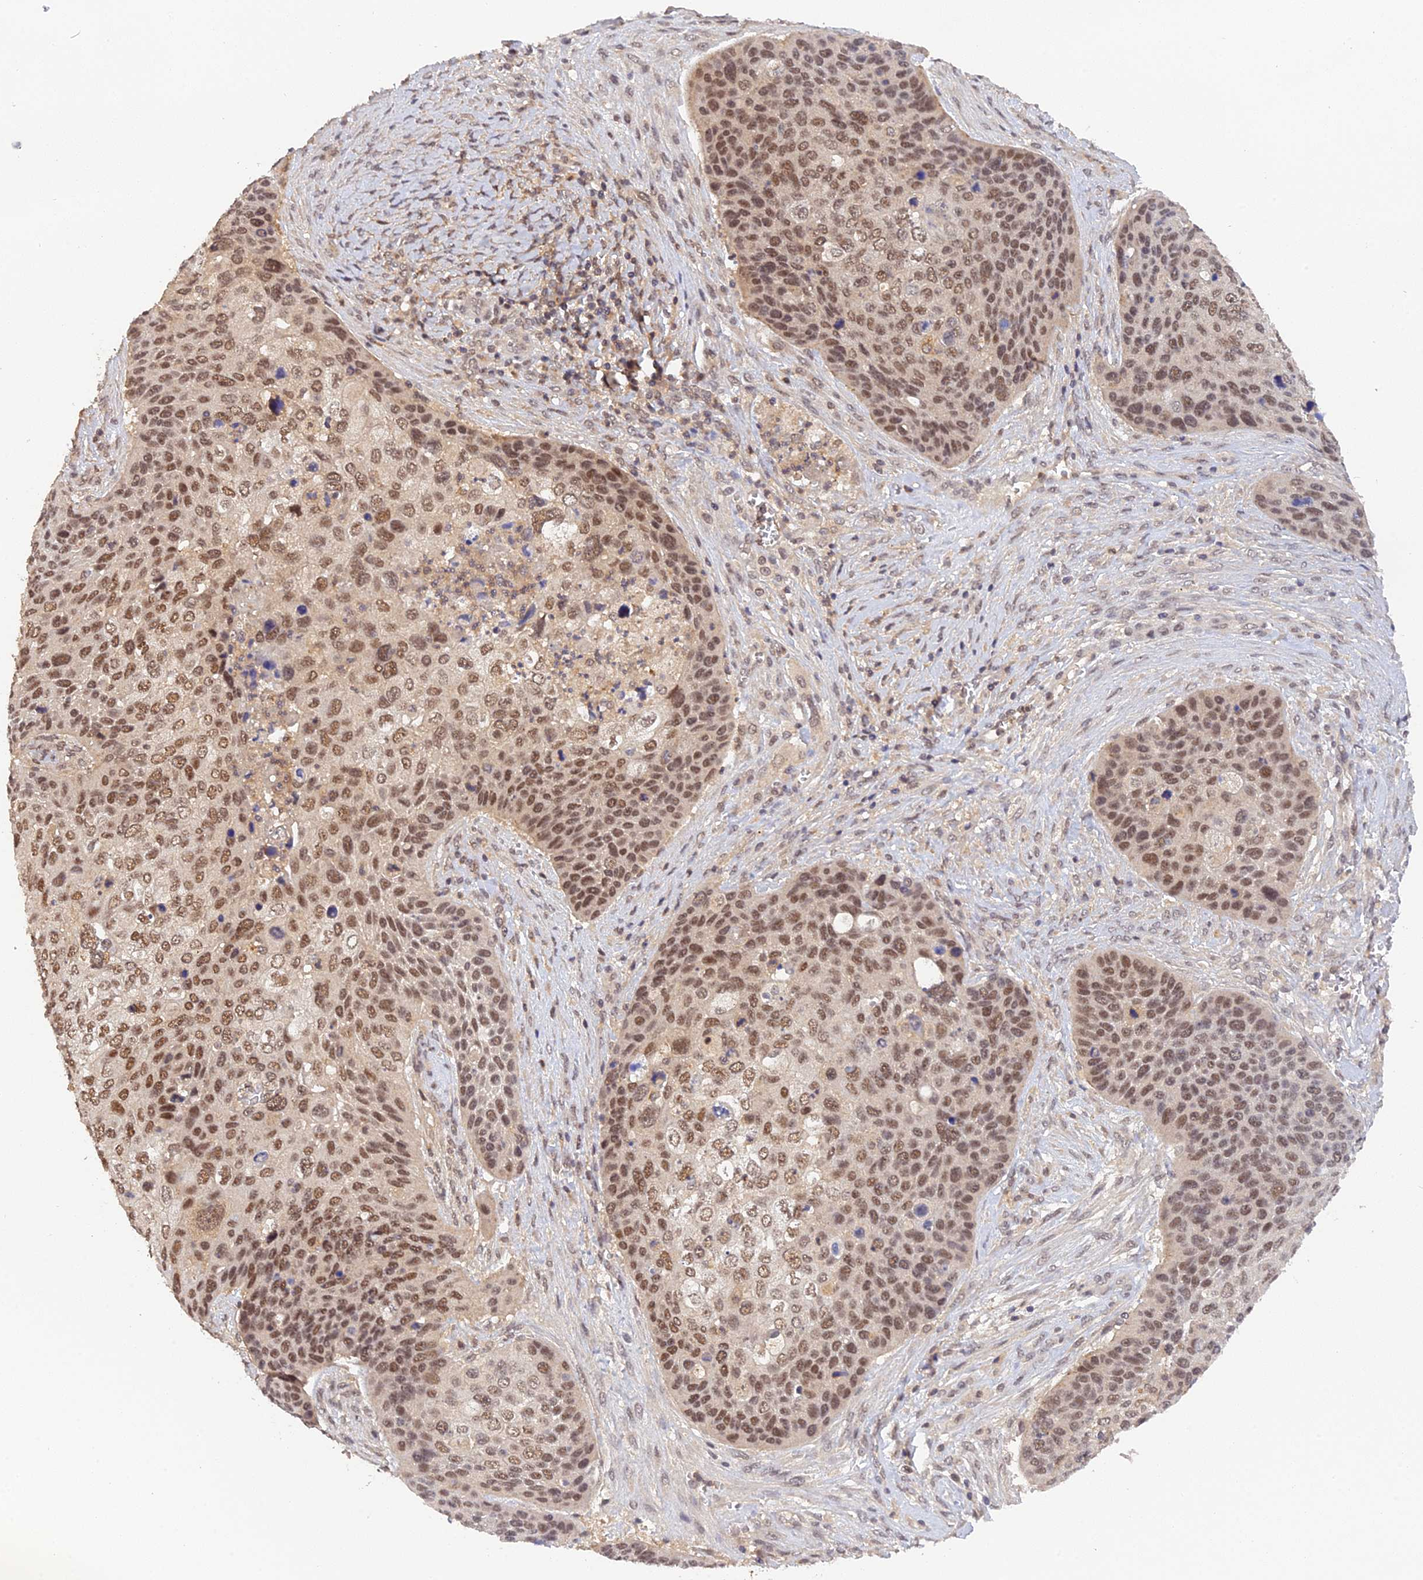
{"staining": {"intensity": "moderate", "quantity": ">75%", "location": "nuclear"}, "tissue": "skin cancer", "cell_type": "Tumor cells", "image_type": "cancer", "snomed": [{"axis": "morphology", "description": "Basal cell carcinoma"}, {"axis": "topography", "description": "Skin"}], "caption": "Immunohistochemistry (IHC) photomicrograph of human skin cancer stained for a protein (brown), which displays medium levels of moderate nuclear staining in about >75% of tumor cells.", "gene": "ZNF436", "patient": {"sex": "female", "age": 74}}